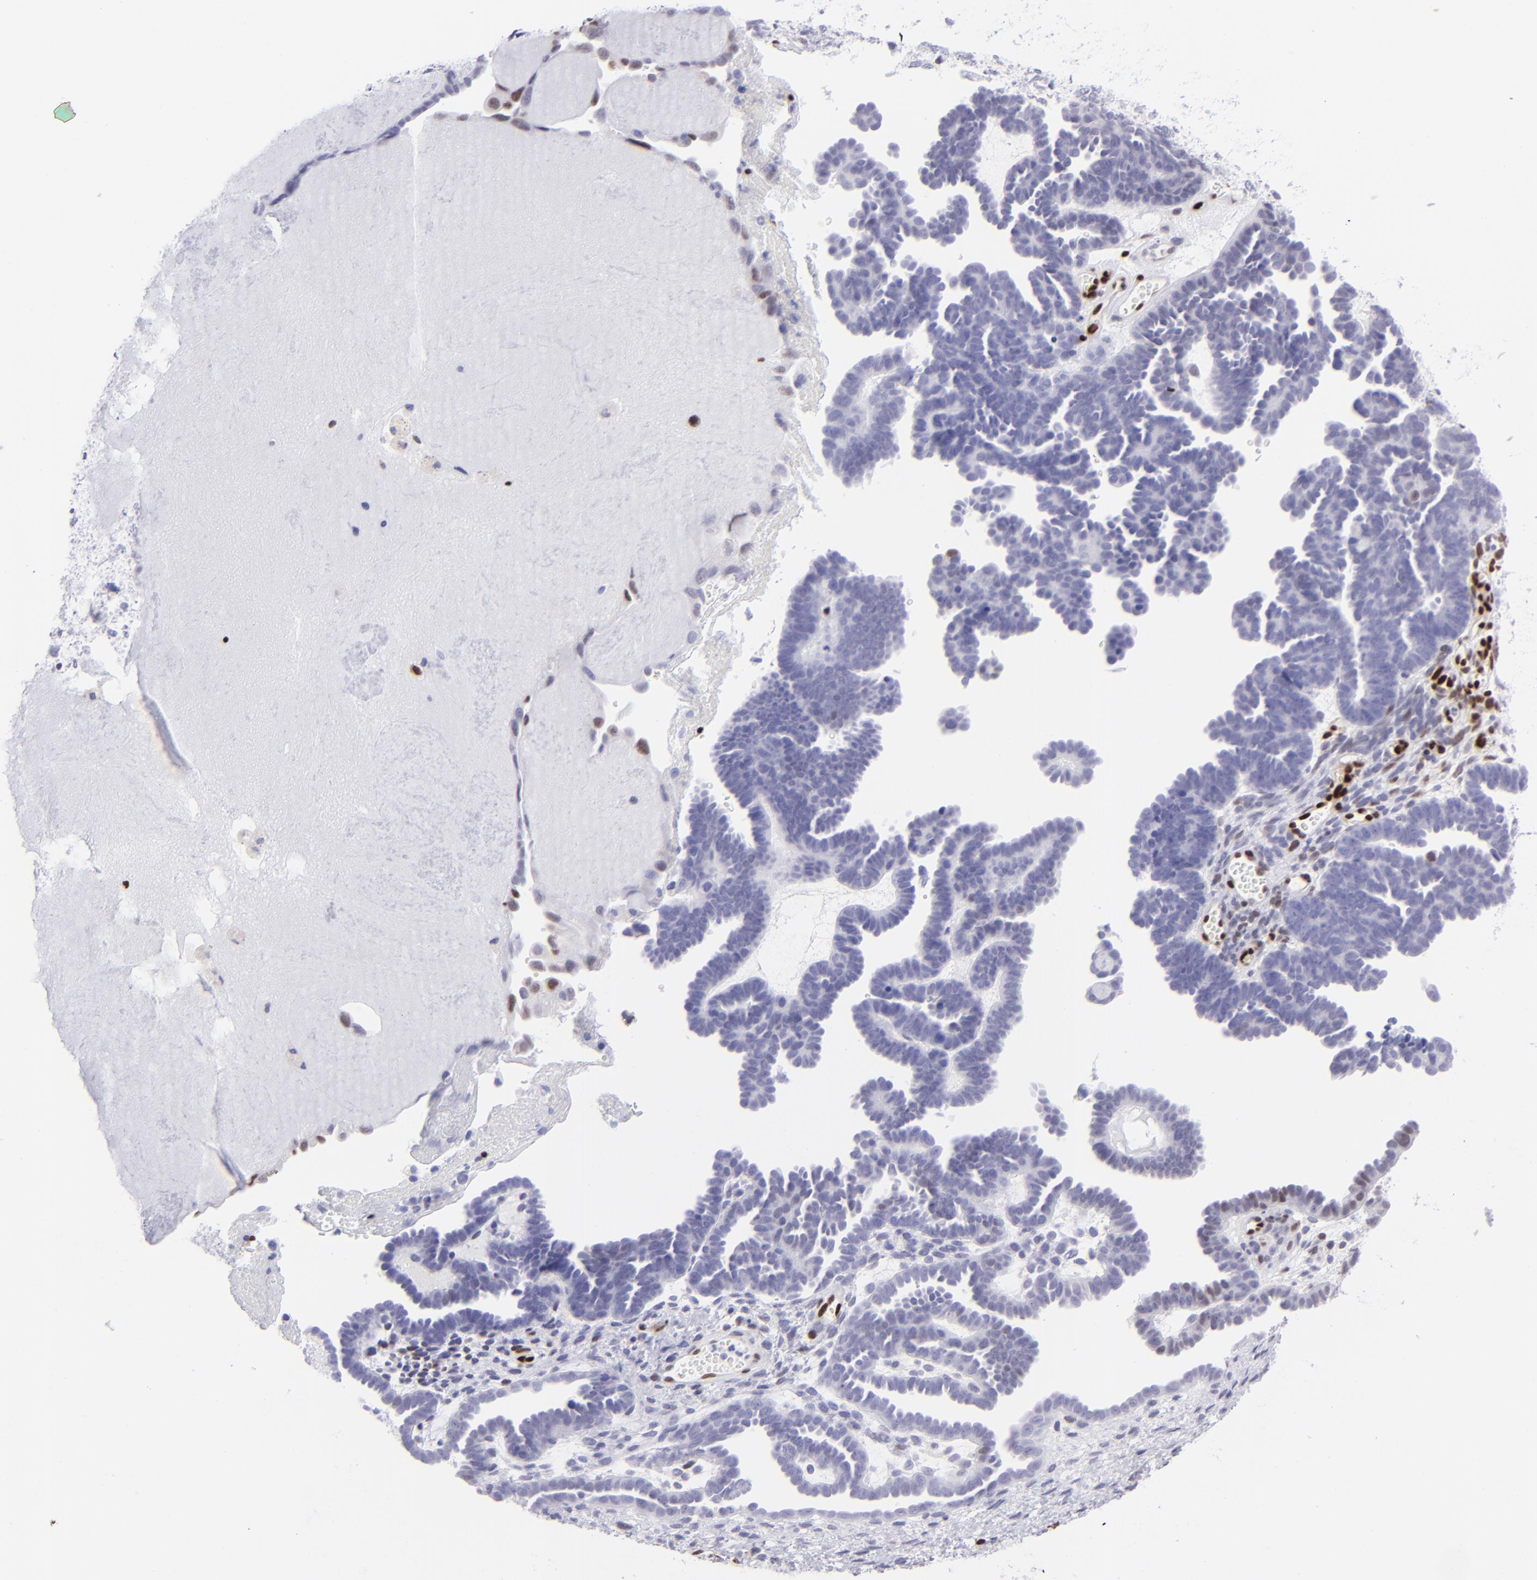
{"staining": {"intensity": "negative", "quantity": "none", "location": "none"}, "tissue": "endometrial cancer", "cell_type": "Tumor cells", "image_type": "cancer", "snomed": [{"axis": "morphology", "description": "Neoplasm, malignant, NOS"}, {"axis": "topography", "description": "Endometrium"}], "caption": "A high-resolution photomicrograph shows immunohistochemistry staining of endometrial neoplasm (malignant), which shows no significant expression in tumor cells.", "gene": "ETS1", "patient": {"sex": "female", "age": 74}}